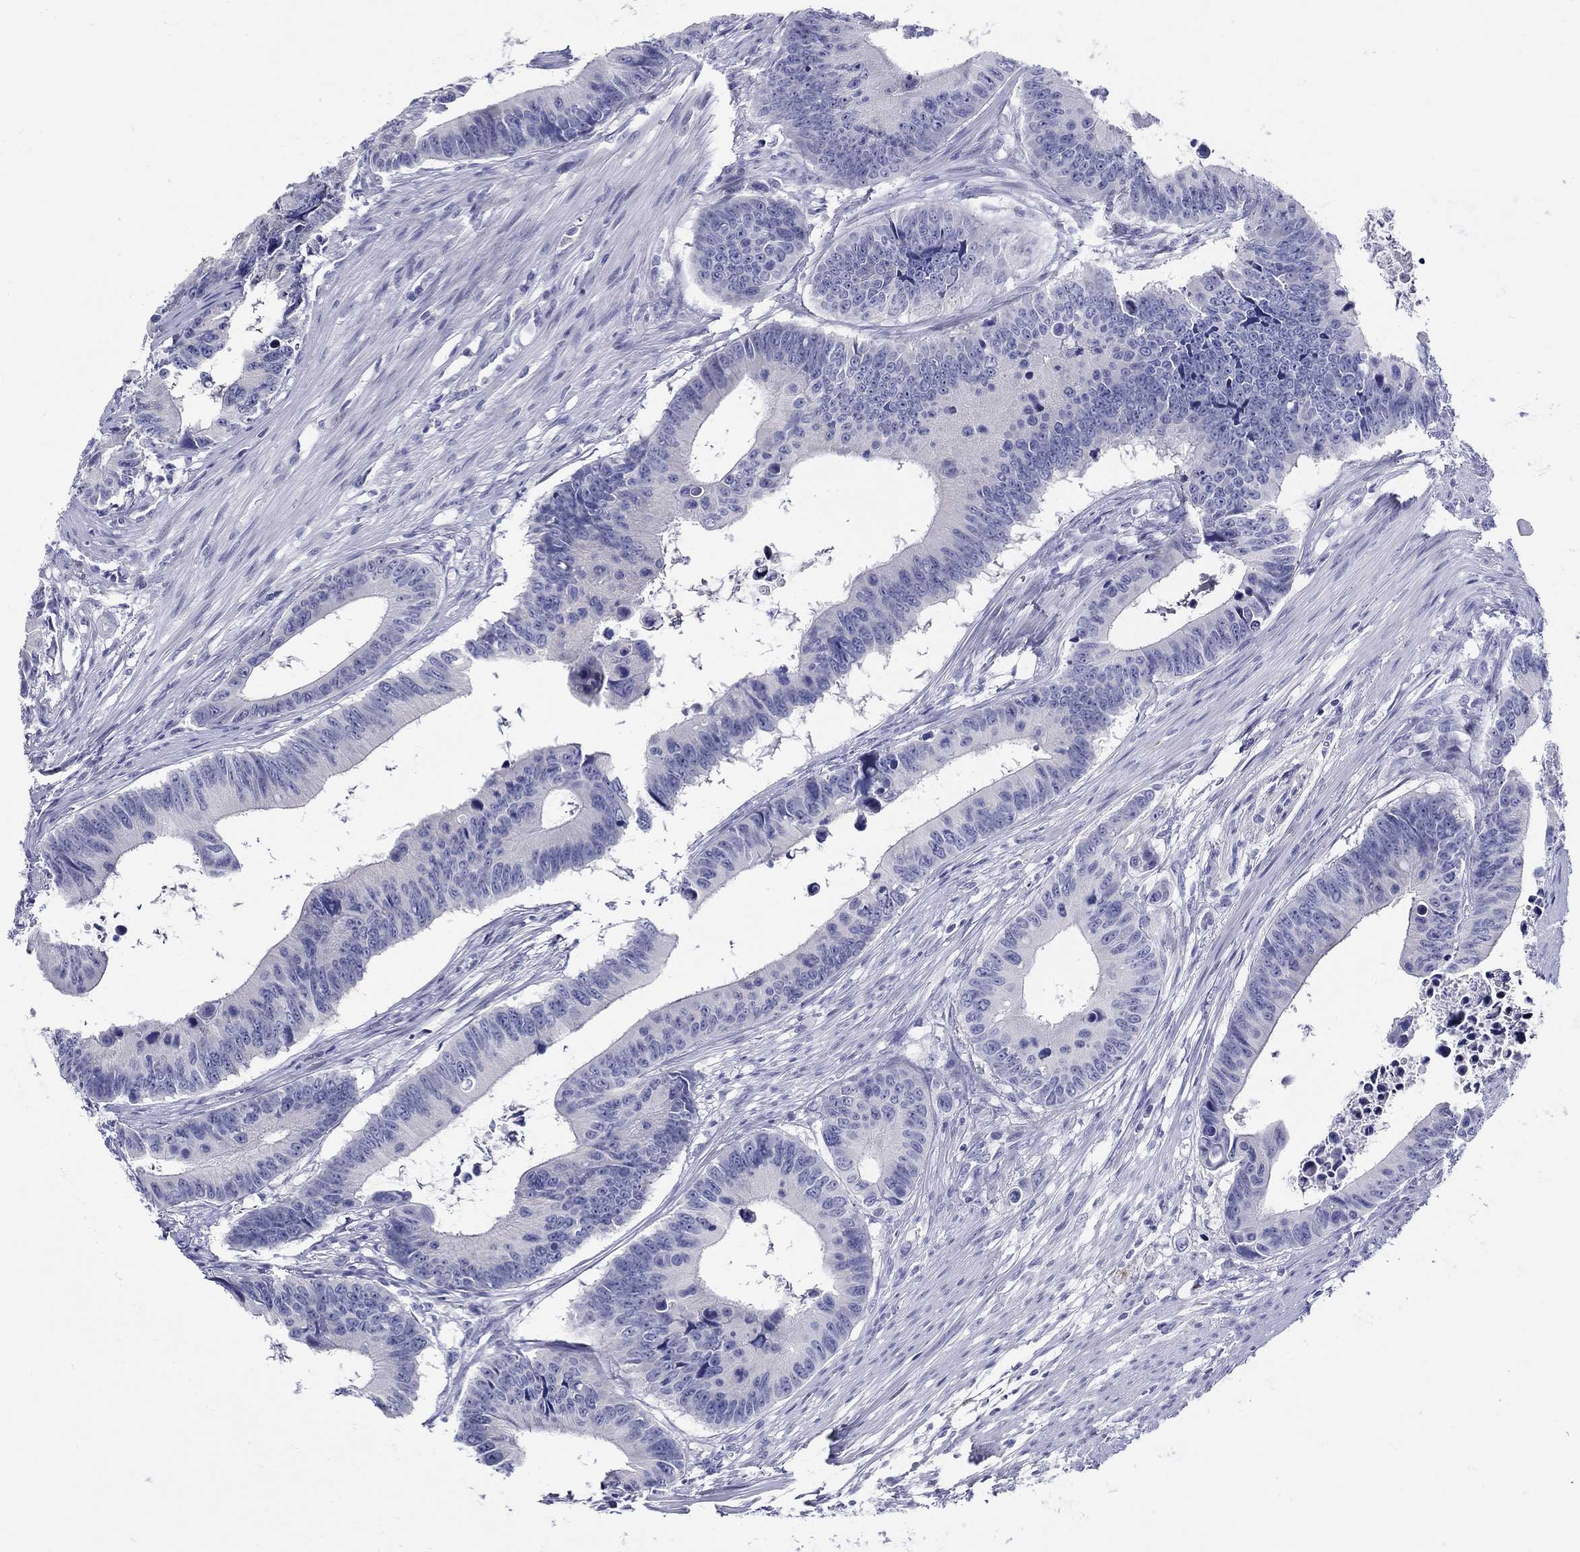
{"staining": {"intensity": "negative", "quantity": "none", "location": "none"}, "tissue": "colorectal cancer", "cell_type": "Tumor cells", "image_type": "cancer", "snomed": [{"axis": "morphology", "description": "Adenocarcinoma, NOS"}, {"axis": "topography", "description": "Colon"}], "caption": "Image shows no protein staining in tumor cells of colorectal adenocarcinoma tissue.", "gene": "CRYGS", "patient": {"sex": "female", "age": 87}}